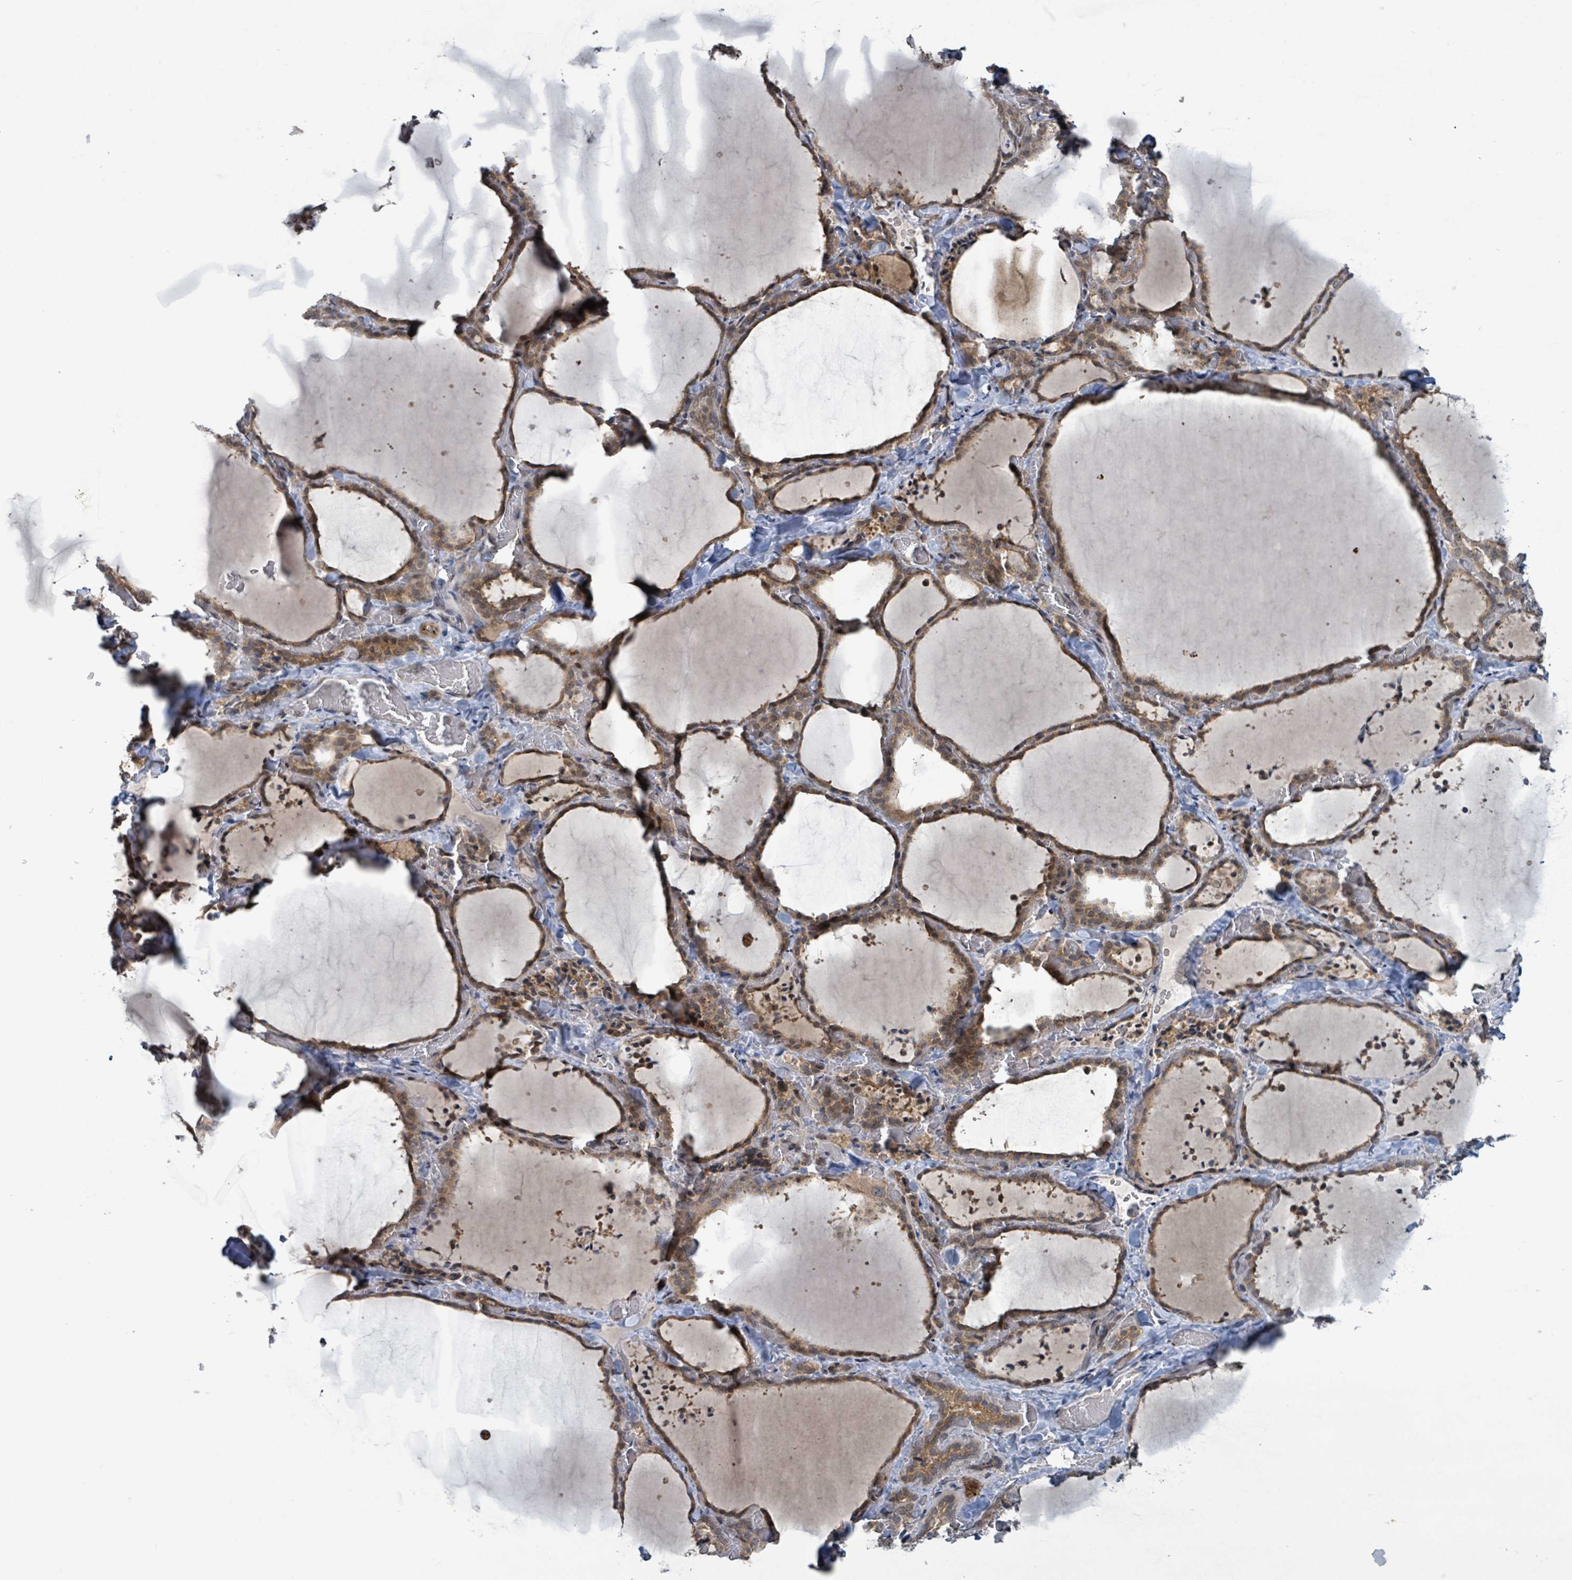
{"staining": {"intensity": "moderate", "quantity": ">75%", "location": "cytoplasmic/membranous"}, "tissue": "thyroid gland", "cell_type": "Glandular cells", "image_type": "normal", "snomed": [{"axis": "morphology", "description": "Normal tissue, NOS"}, {"axis": "topography", "description": "Thyroid gland"}], "caption": "Protein staining reveals moderate cytoplasmic/membranous staining in approximately >75% of glandular cells in unremarkable thyroid gland.", "gene": "OR51E1", "patient": {"sex": "female", "age": 22}}